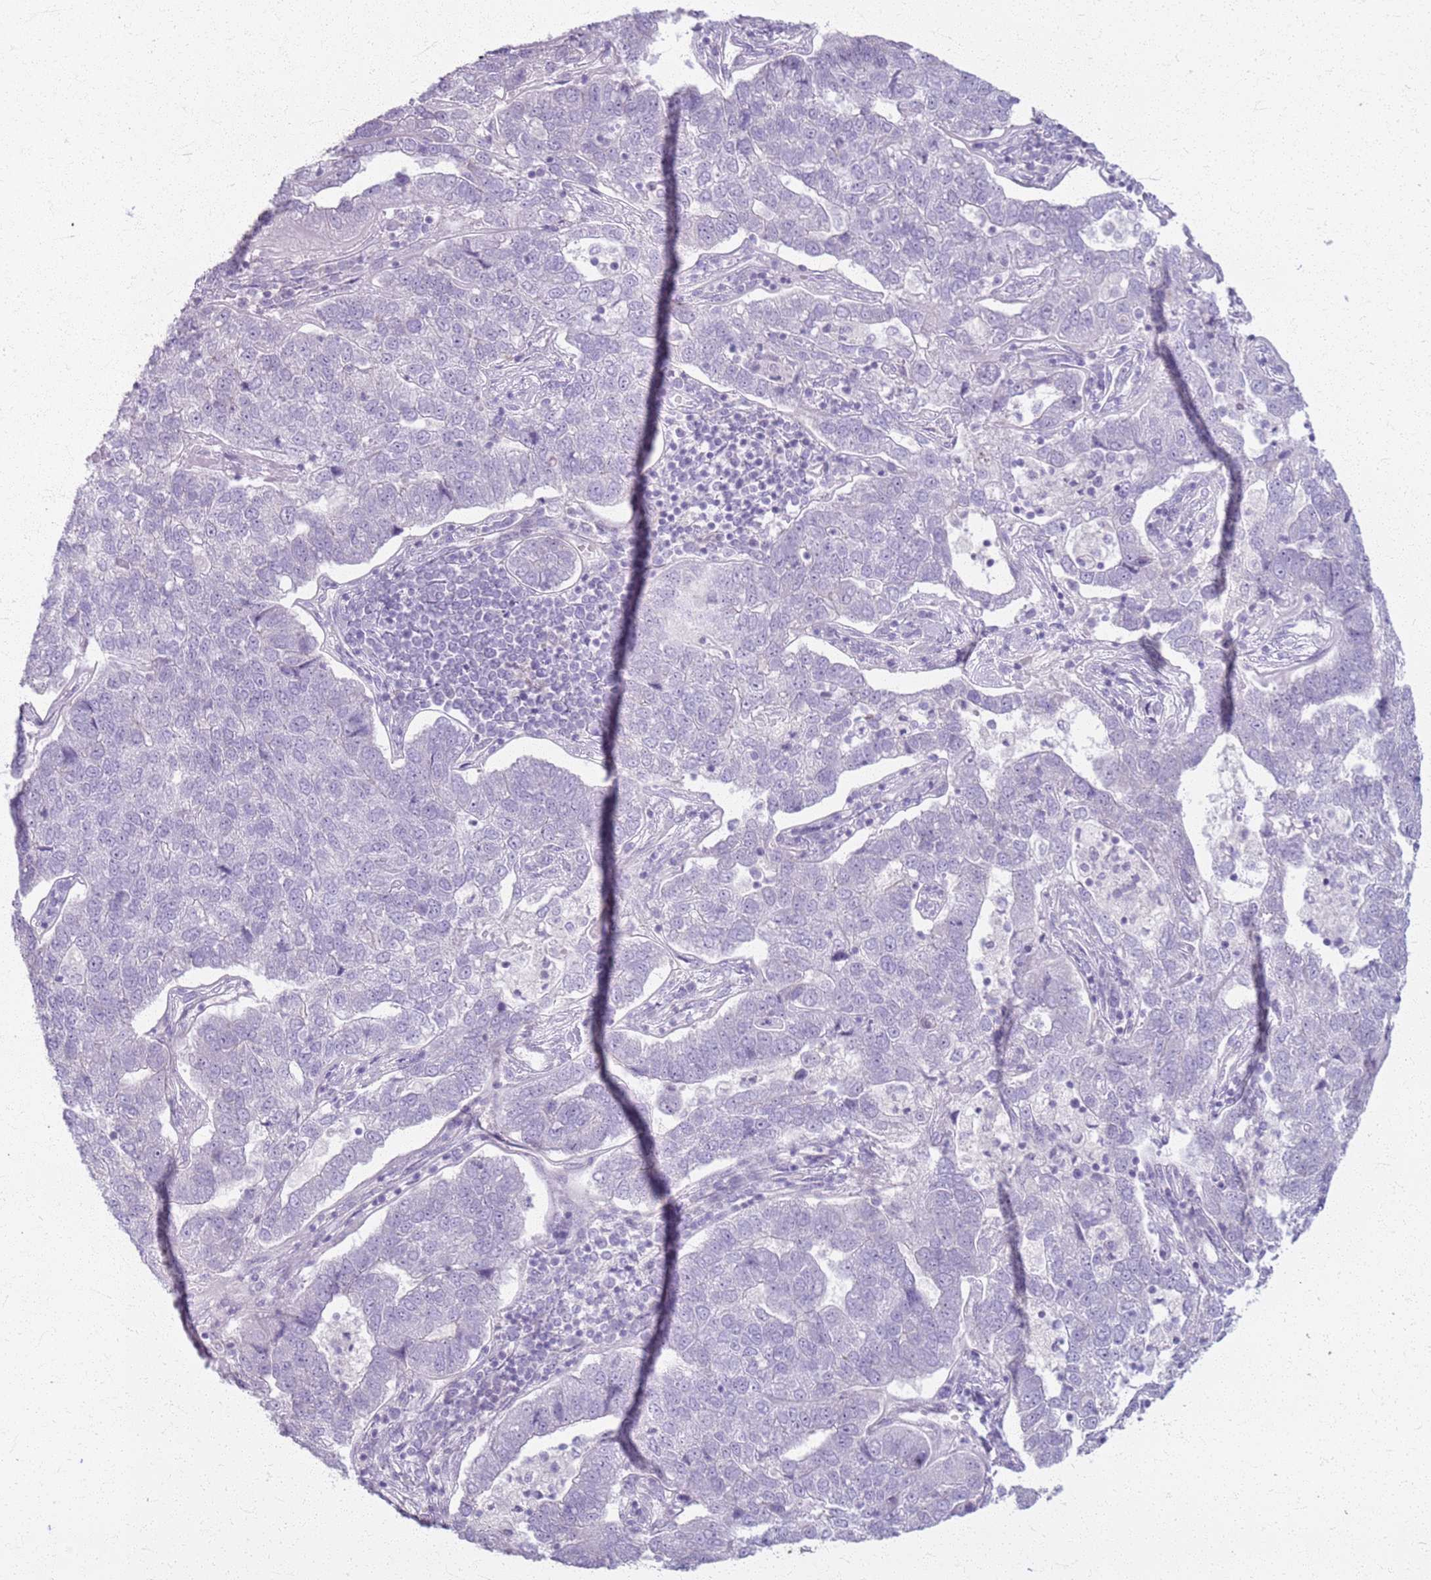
{"staining": {"intensity": "negative", "quantity": "none", "location": "none"}, "tissue": "pancreatic cancer", "cell_type": "Tumor cells", "image_type": "cancer", "snomed": [{"axis": "morphology", "description": "Adenocarcinoma, NOS"}, {"axis": "topography", "description": "Pancreas"}], "caption": "High power microscopy histopathology image of an IHC photomicrograph of pancreatic cancer (adenocarcinoma), revealing no significant staining in tumor cells. (DAB (3,3'-diaminobenzidine) immunohistochemistry visualized using brightfield microscopy, high magnification).", "gene": "CSRP3", "patient": {"sex": "female", "age": 61}}